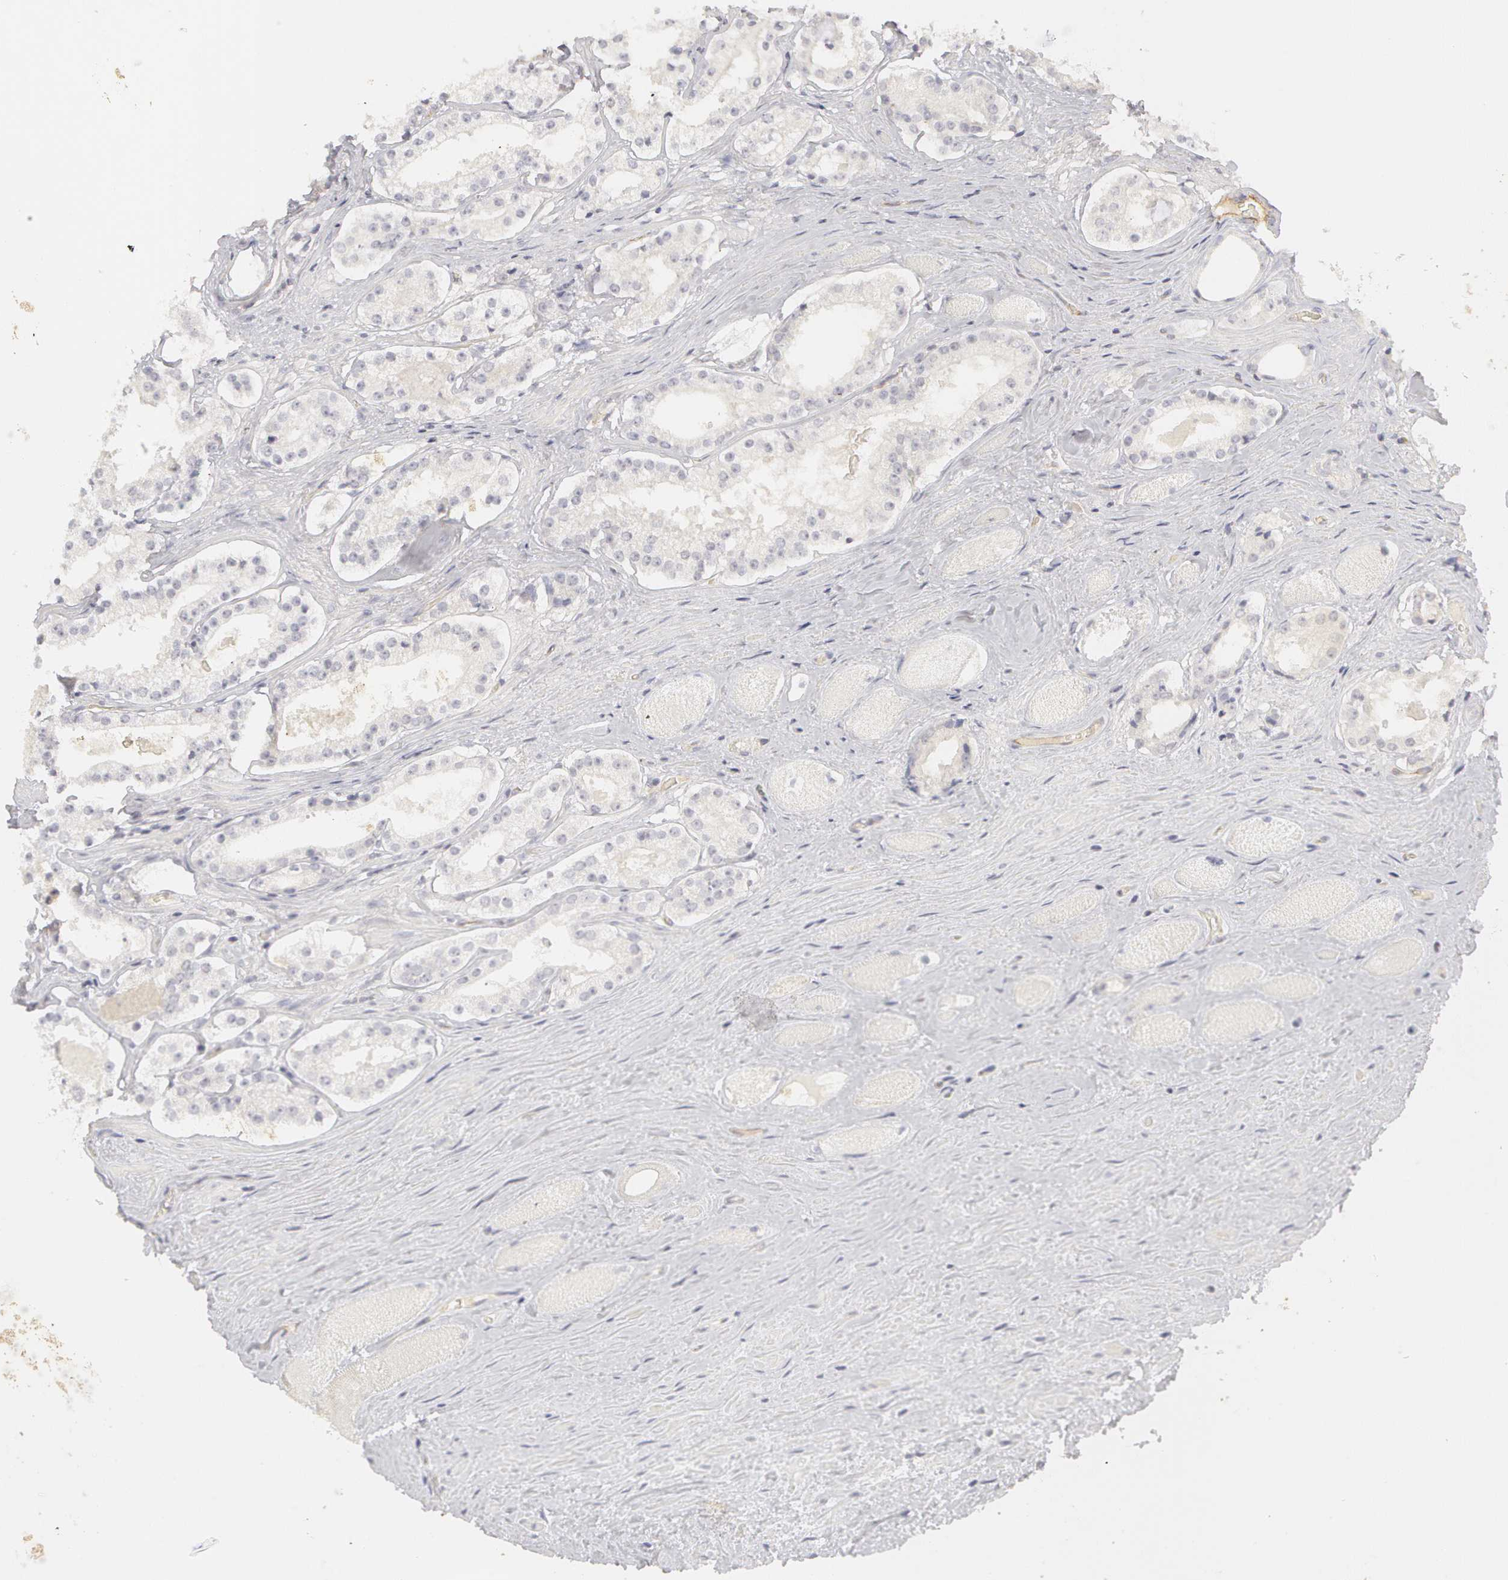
{"staining": {"intensity": "negative", "quantity": "none", "location": "none"}, "tissue": "prostate cancer", "cell_type": "Tumor cells", "image_type": "cancer", "snomed": [{"axis": "morphology", "description": "Adenocarcinoma, Medium grade"}, {"axis": "topography", "description": "Prostate"}], "caption": "Immunohistochemistry (IHC) micrograph of prostate cancer stained for a protein (brown), which reveals no positivity in tumor cells.", "gene": "ABCB1", "patient": {"sex": "male", "age": 73}}